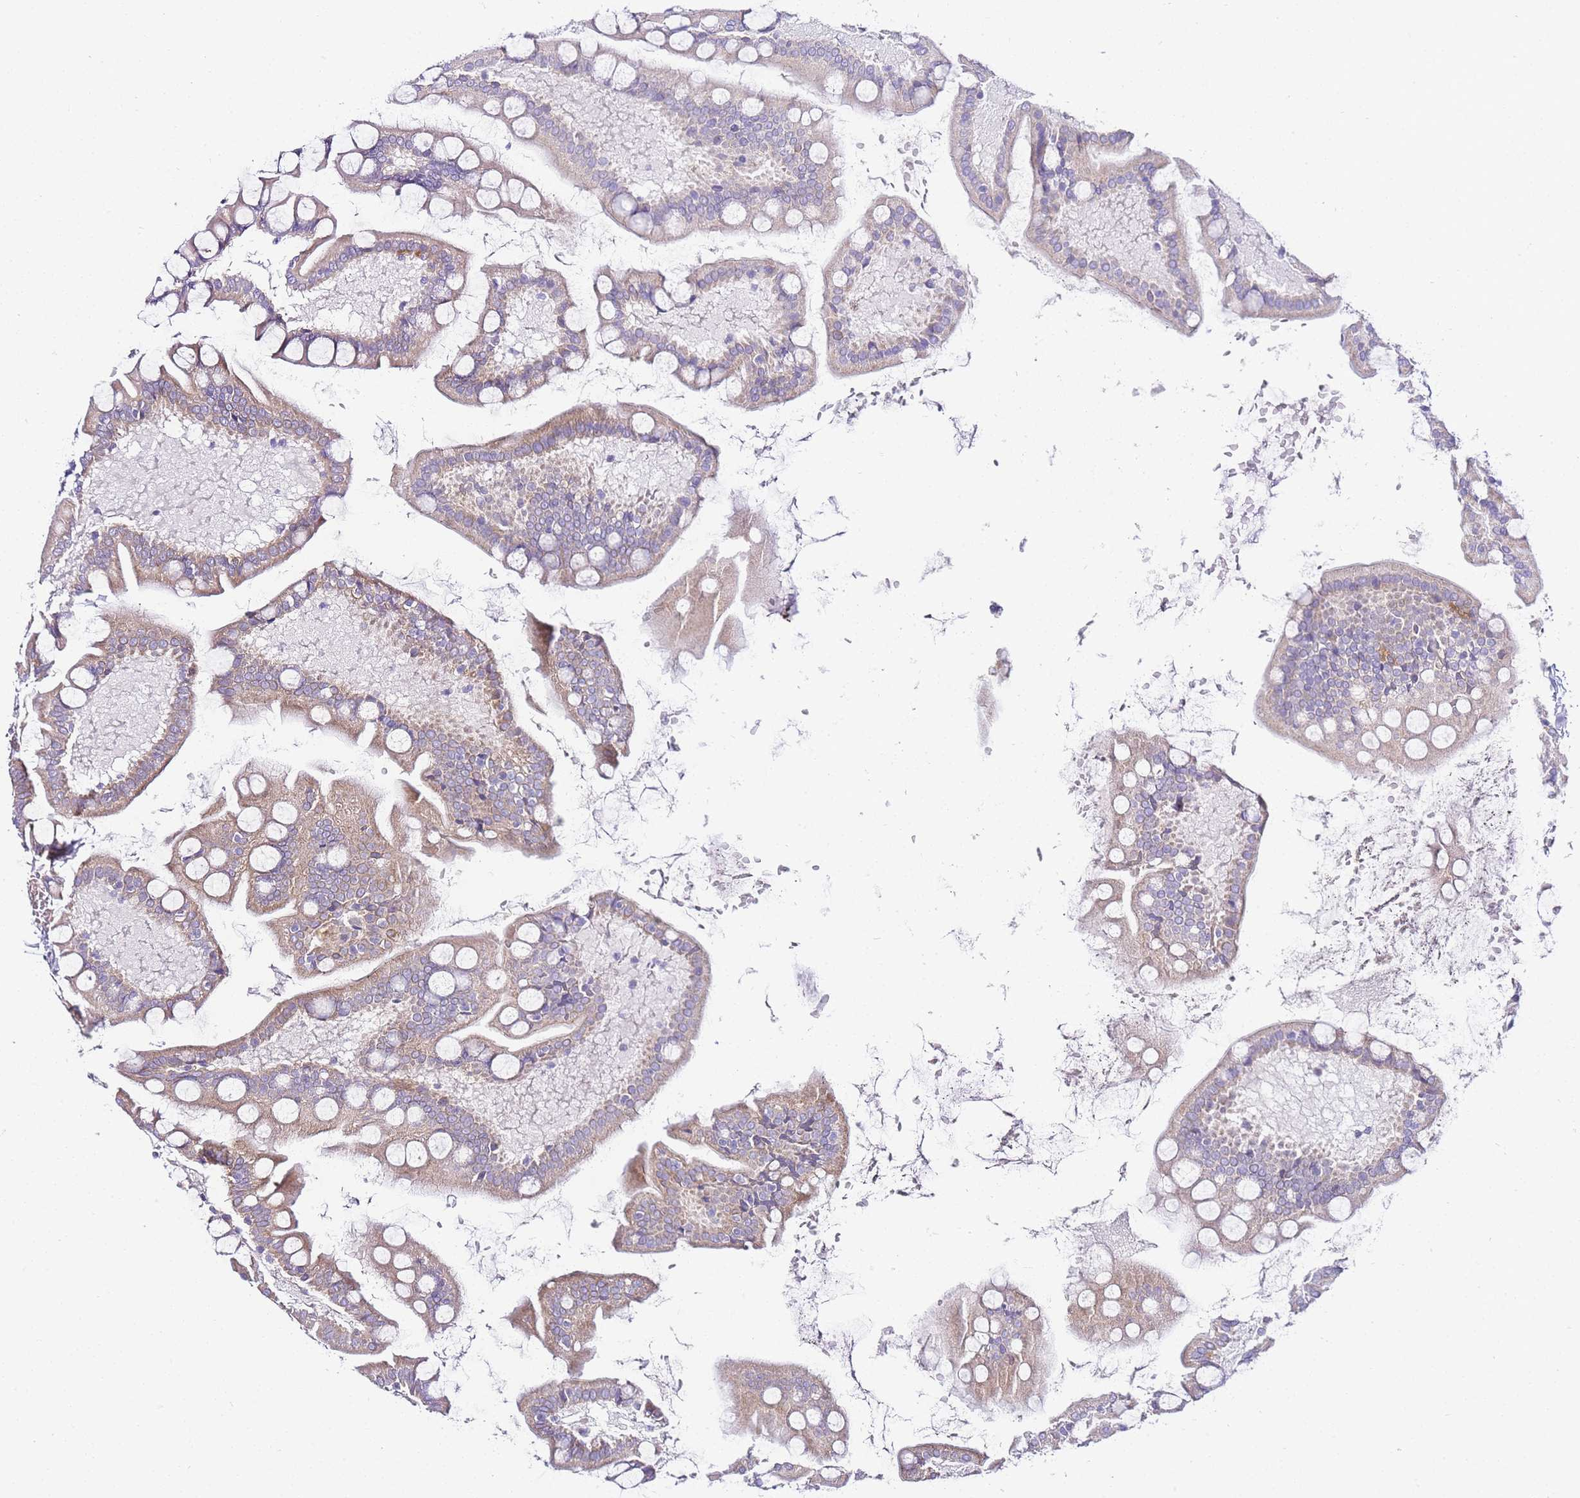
{"staining": {"intensity": "weak", "quantity": "25%-75%", "location": "cytoplasmic/membranous"}, "tissue": "small intestine", "cell_type": "Glandular cells", "image_type": "normal", "snomed": [{"axis": "morphology", "description": "Normal tissue, NOS"}, {"axis": "topography", "description": "Small intestine"}], "caption": "DAB (3,3'-diaminobenzidine) immunohistochemical staining of benign human small intestine exhibits weak cytoplasmic/membranous protein expression in approximately 25%-75% of glandular cells.", "gene": "PDCD7", "patient": {"sex": "male", "age": 41}}